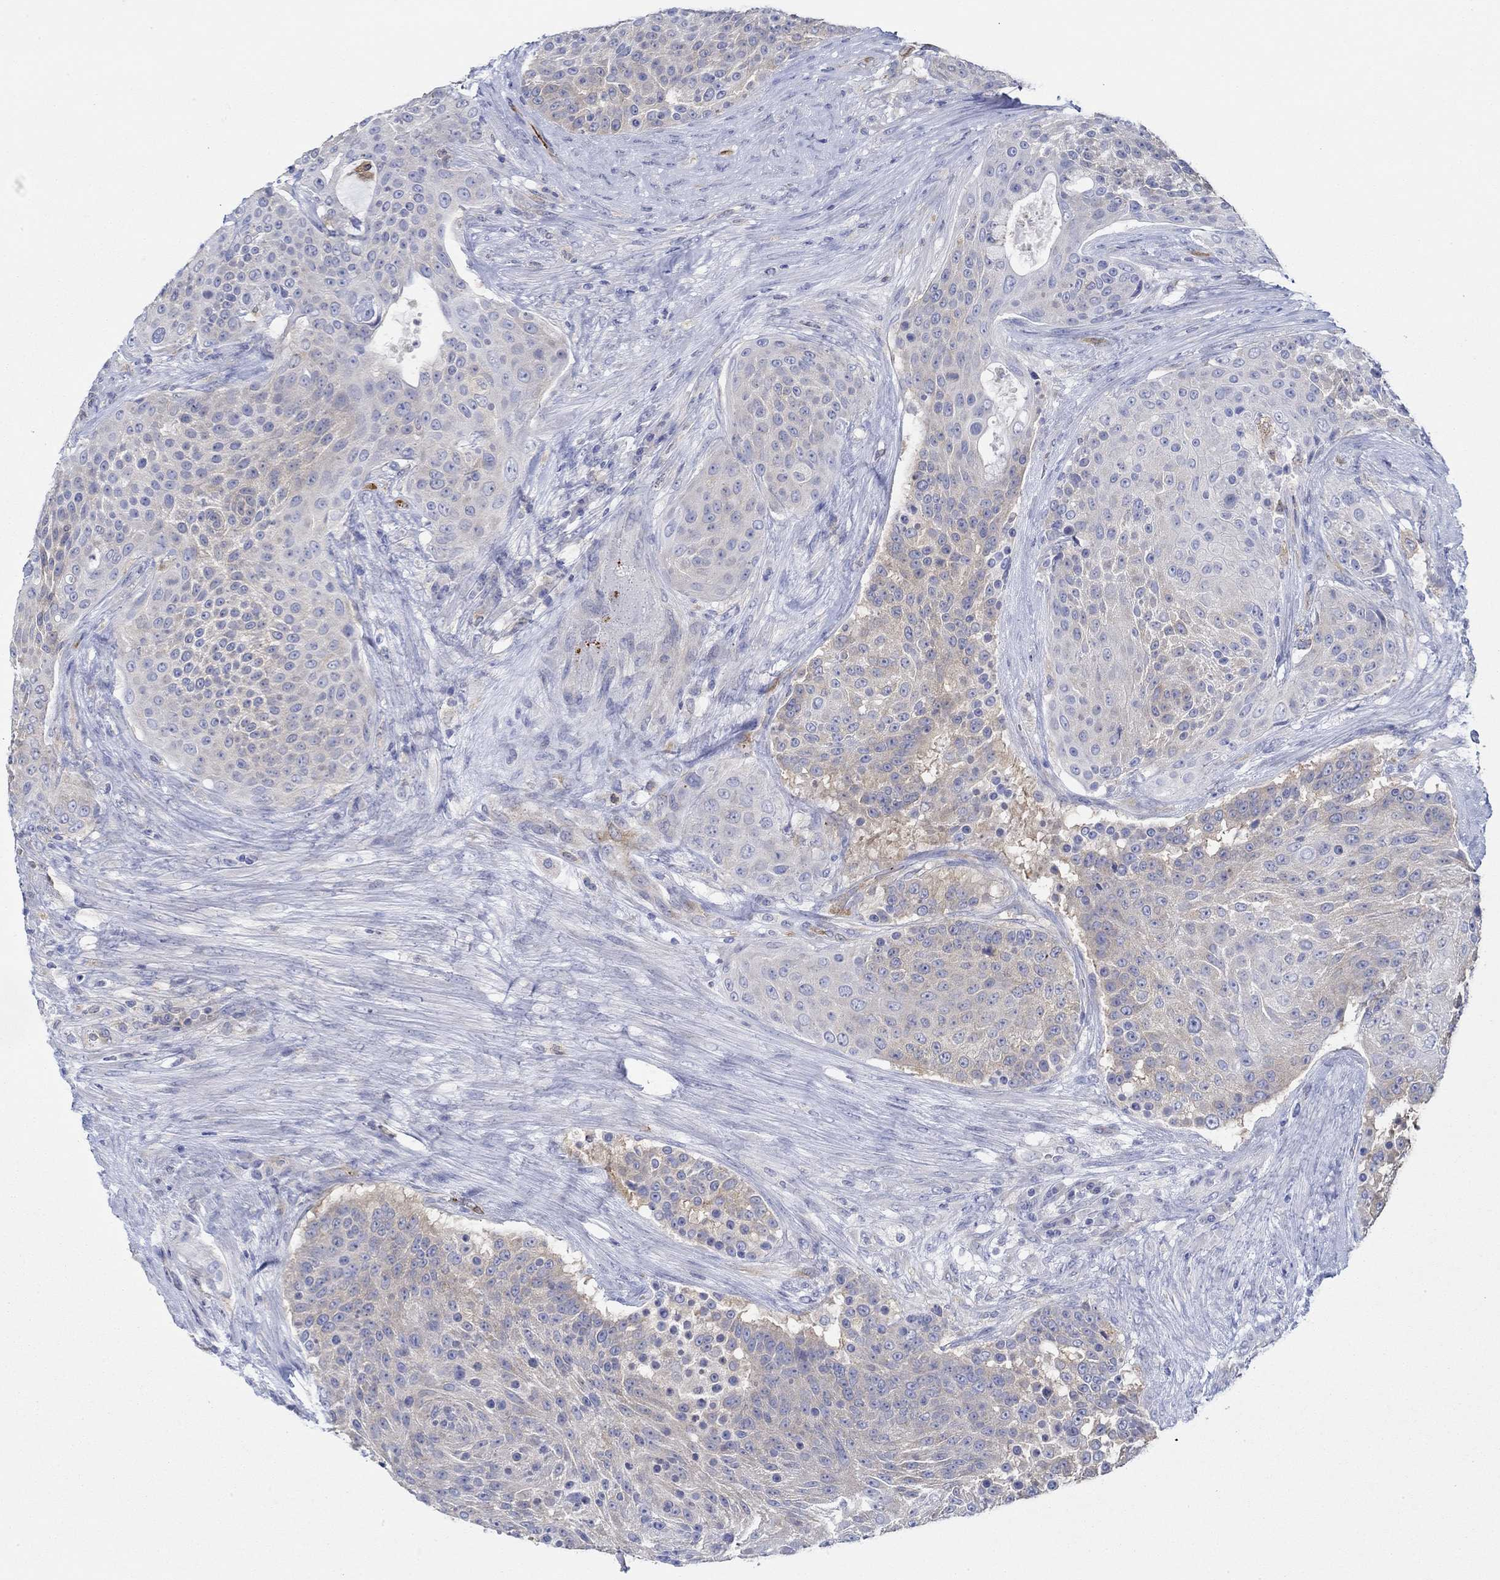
{"staining": {"intensity": "negative", "quantity": "none", "location": "none"}, "tissue": "urothelial cancer", "cell_type": "Tumor cells", "image_type": "cancer", "snomed": [{"axis": "morphology", "description": "Urothelial carcinoma, High grade"}, {"axis": "topography", "description": "Urinary bladder"}], "caption": "Immunohistochemical staining of urothelial cancer demonstrates no significant staining in tumor cells.", "gene": "SLC27A3", "patient": {"sex": "female", "age": 63}}